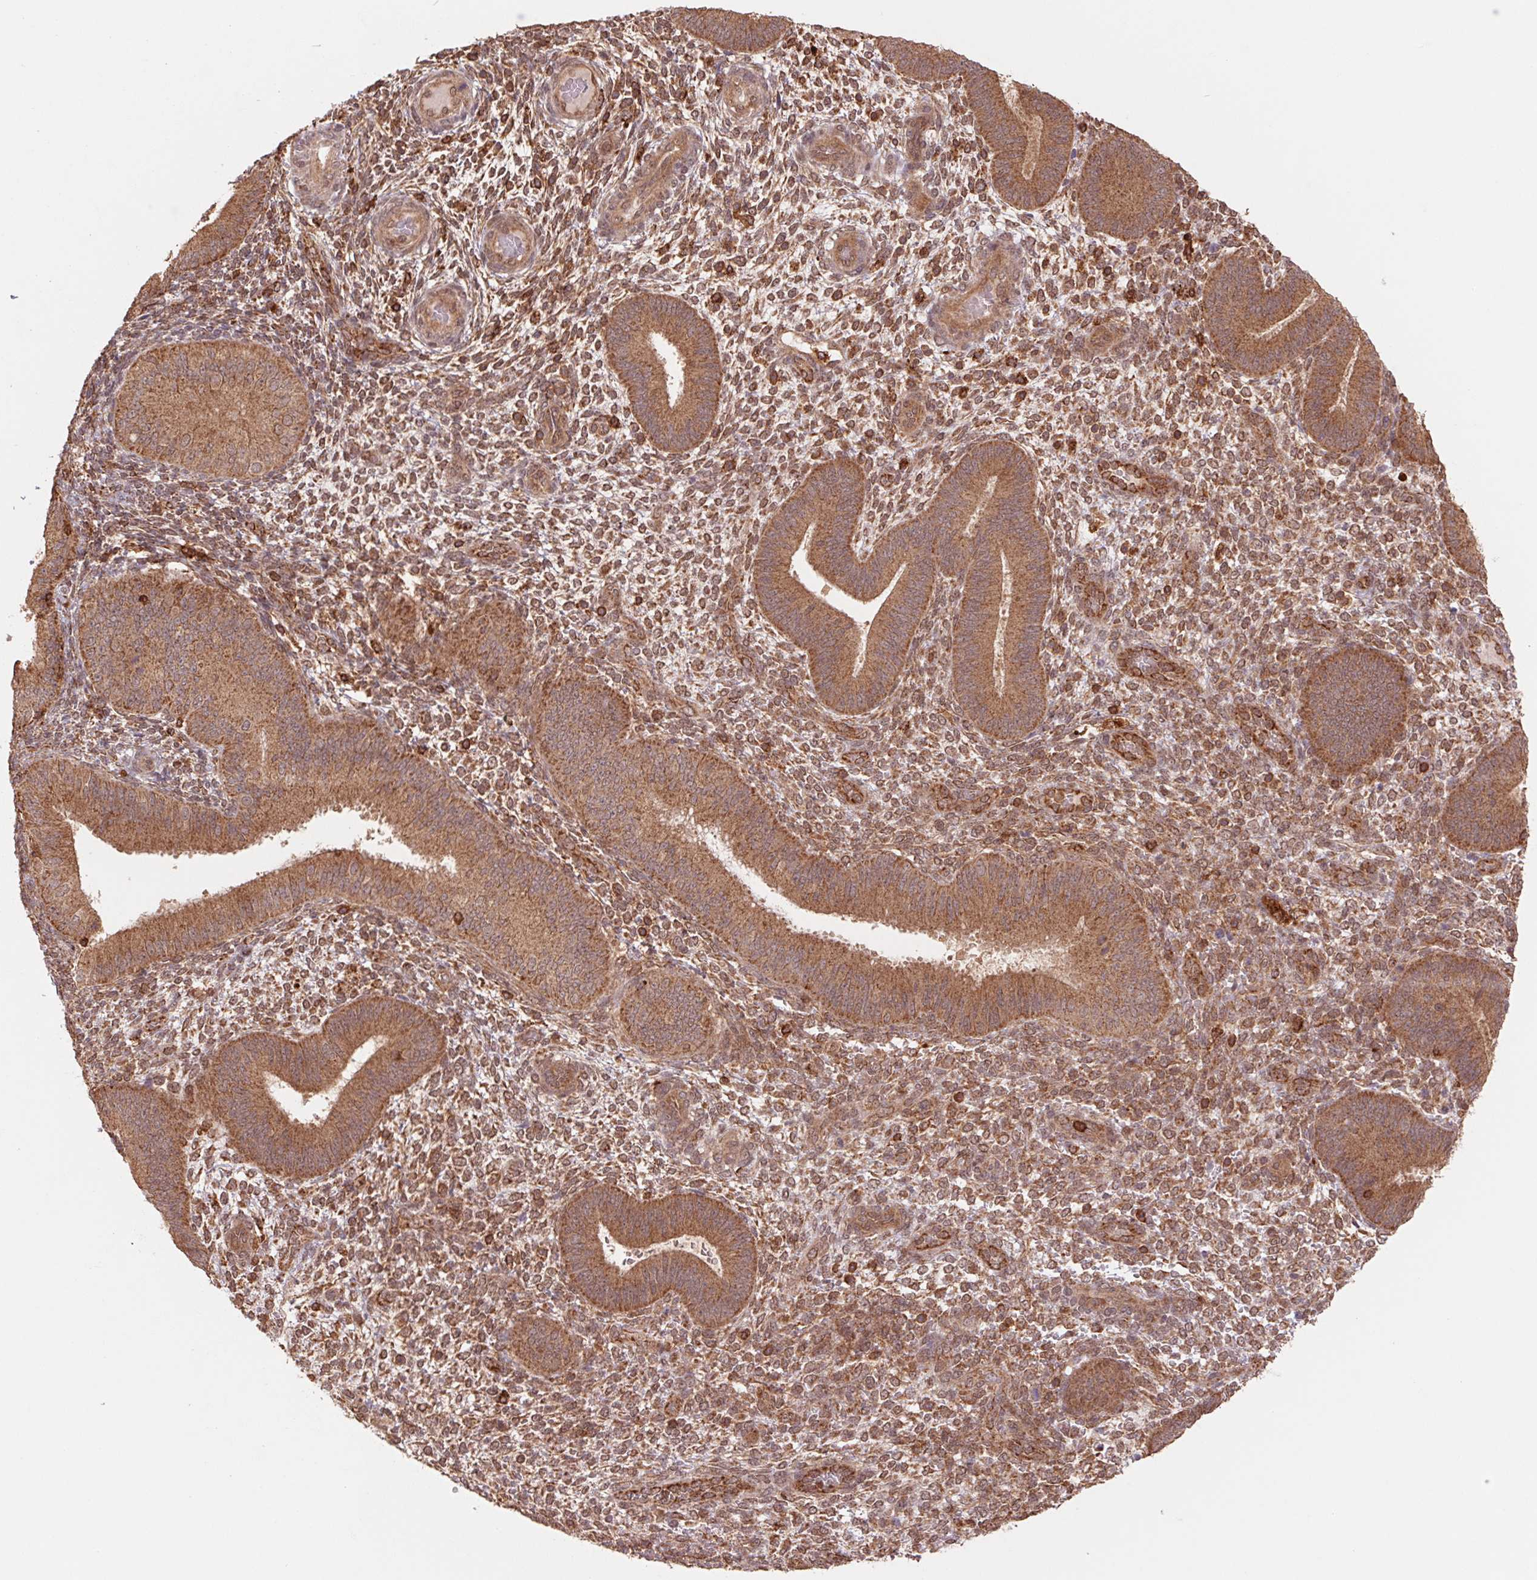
{"staining": {"intensity": "strong", "quantity": ">75%", "location": "cytoplasmic/membranous"}, "tissue": "endometrium", "cell_type": "Cells in endometrial stroma", "image_type": "normal", "snomed": [{"axis": "morphology", "description": "Normal tissue, NOS"}, {"axis": "topography", "description": "Endometrium"}], "caption": "IHC photomicrograph of benign endometrium: human endometrium stained using immunohistochemistry exhibits high levels of strong protein expression localized specifically in the cytoplasmic/membranous of cells in endometrial stroma, appearing as a cytoplasmic/membranous brown color.", "gene": "URM1", "patient": {"sex": "female", "age": 39}}